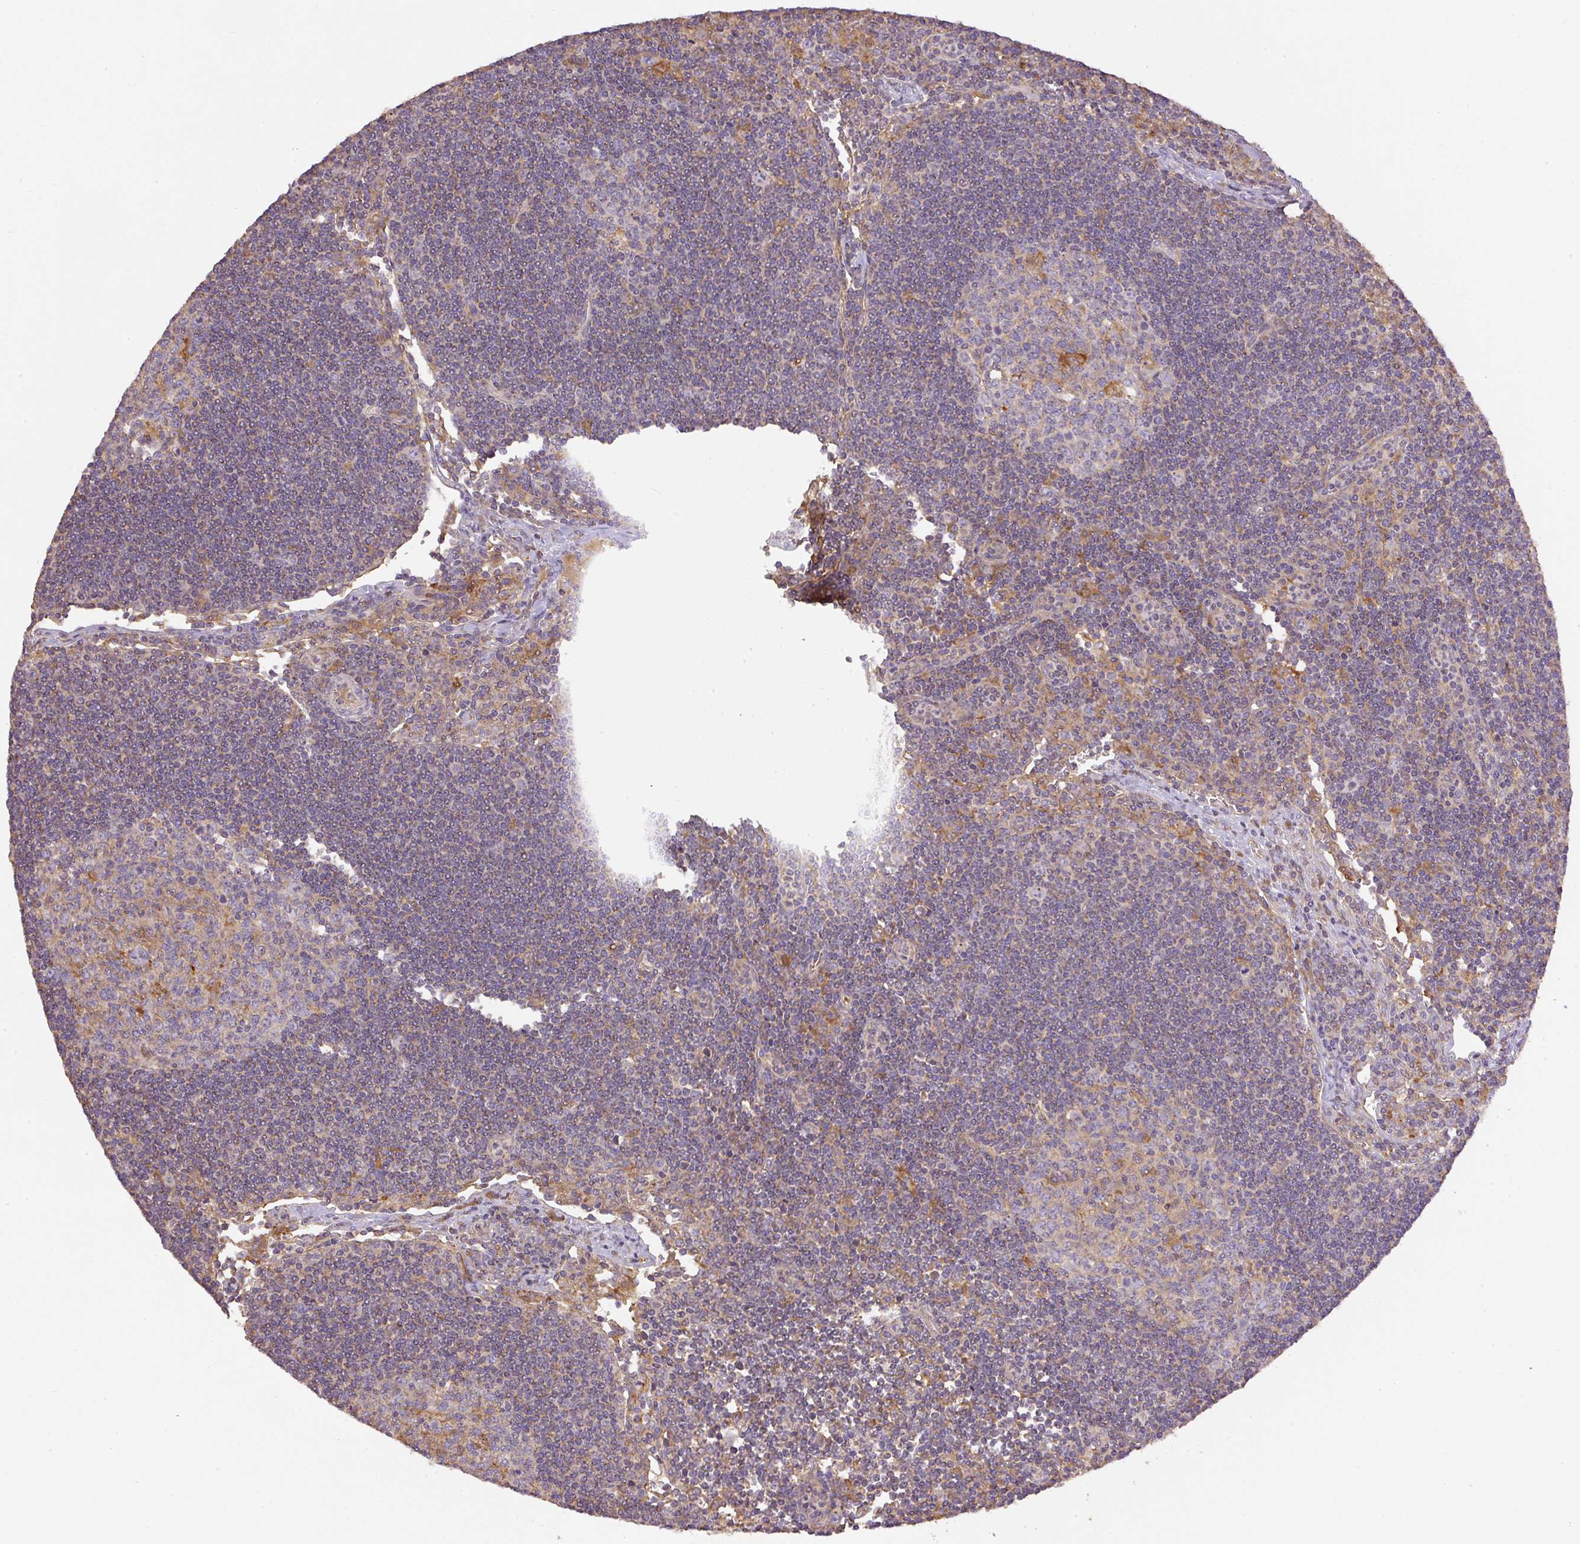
{"staining": {"intensity": "moderate", "quantity": "<25%", "location": "cytoplasmic/membranous"}, "tissue": "lymph node", "cell_type": "Germinal center cells", "image_type": "normal", "snomed": [{"axis": "morphology", "description": "Normal tissue, NOS"}, {"axis": "topography", "description": "Lymph node"}], "caption": "This is a micrograph of immunohistochemistry (IHC) staining of benign lymph node, which shows moderate staining in the cytoplasmic/membranous of germinal center cells.", "gene": "DAPK1", "patient": {"sex": "female", "age": 29}}